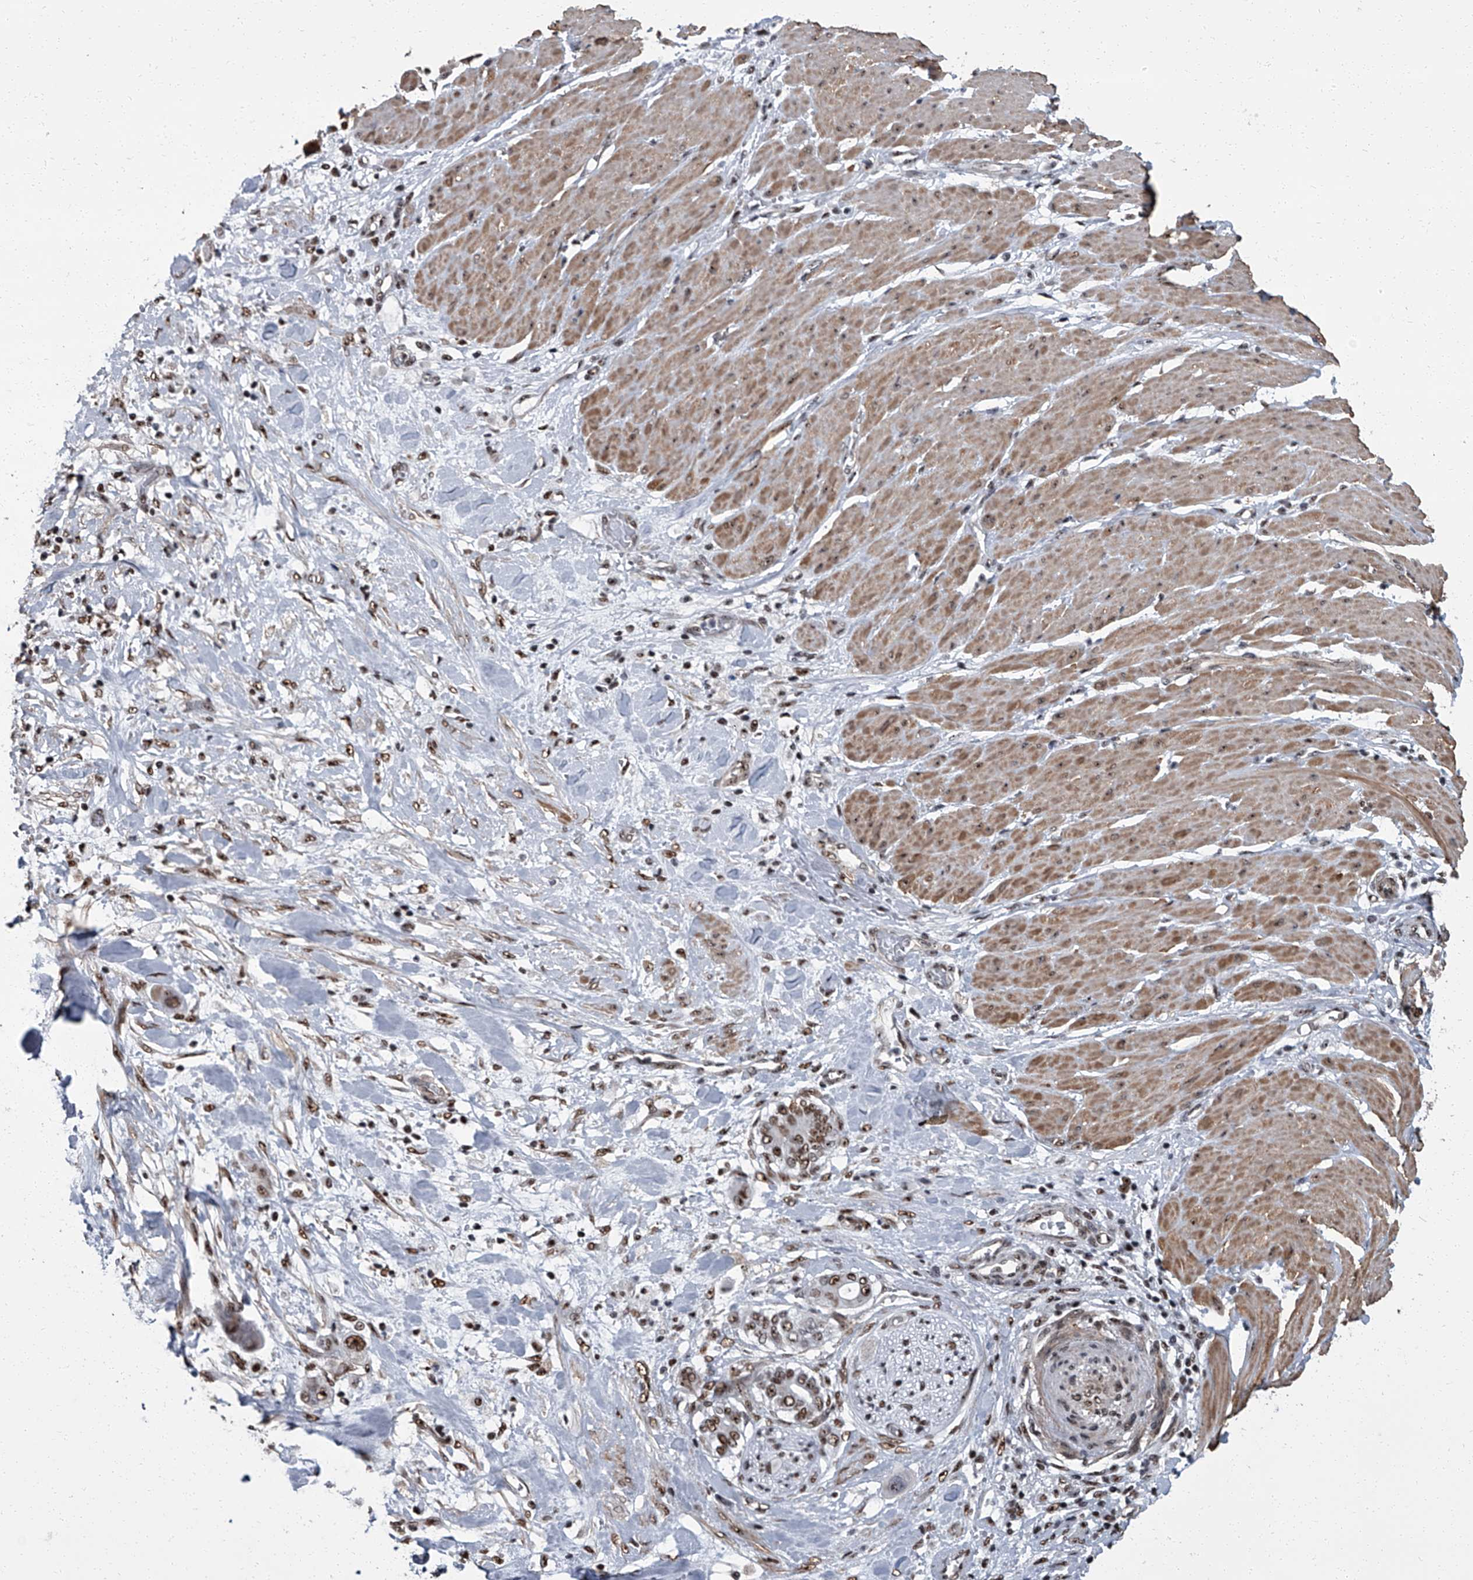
{"staining": {"intensity": "moderate", "quantity": ">75%", "location": "nuclear"}, "tissue": "pancreatic cancer", "cell_type": "Tumor cells", "image_type": "cancer", "snomed": [{"axis": "morphology", "description": "Adenocarcinoma, NOS"}, {"axis": "topography", "description": "Pancreas"}], "caption": "A histopathology image showing moderate nuclear expression in about >75% of tumor cells in adenocarcinoma (pancreatic), as visualized by brown immunohistochemical staining.", "gene": "ZNF518B", "patient": {"sex": "male", "age": 68}}